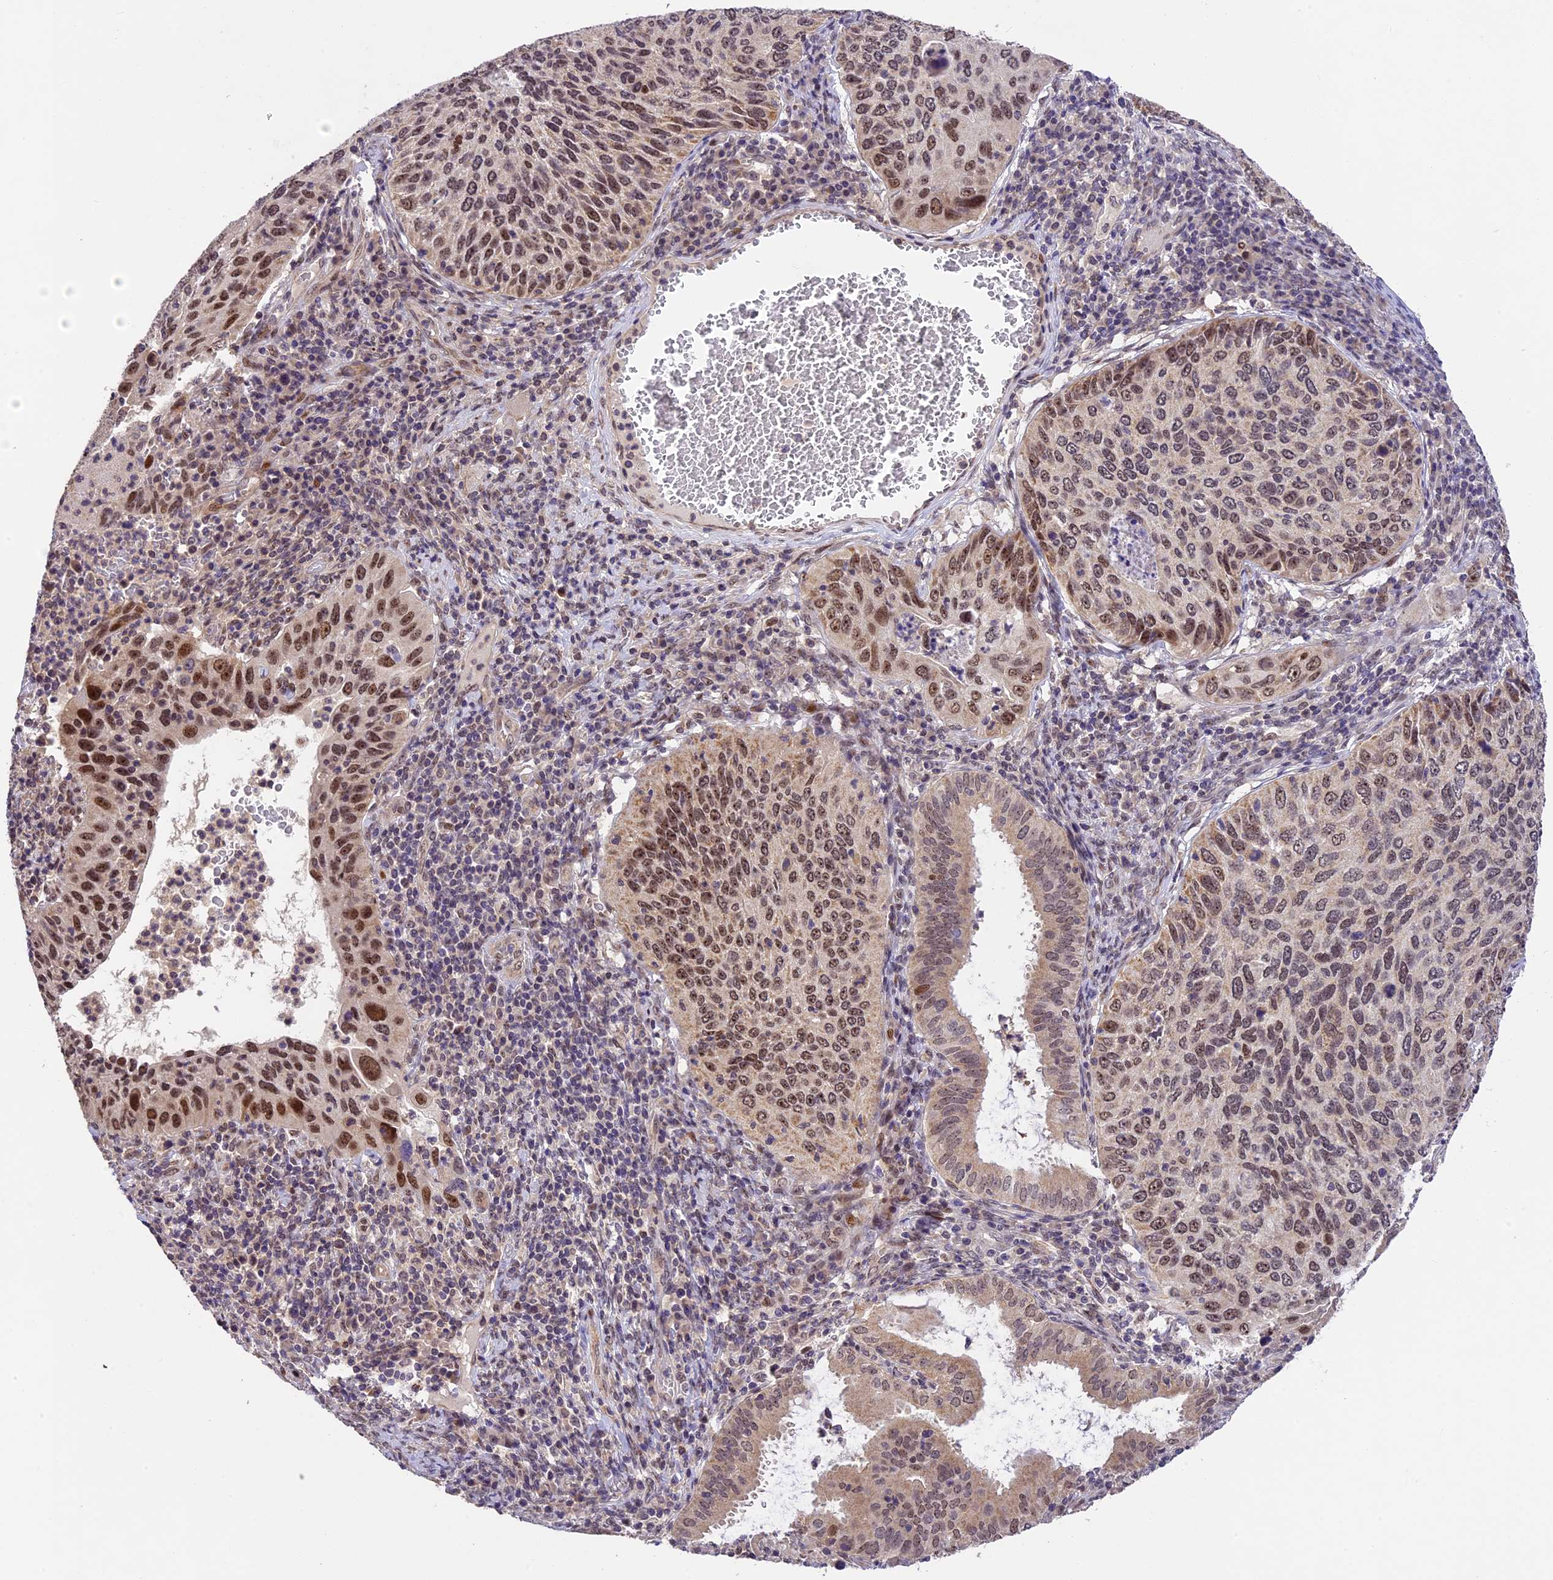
{"staining": {"intensity": "moderate", "quantity": ">75%", "location": "nuclear"}, "tissue": "cervical cancer", "cell_type": "Tumor cells", "image_type": "cancer", "snomed": [{"axis": "morphology", "description": "Squamous cell carcinoma, NOS"}, {"axis": "topography", "description": "Cervix"}], "caption": "Moderate nuclear expression is appreciated in approximately >75% of tumor cells in cervical cancer.", "gene": "ZAR1L", "patient": {"sex": "female", "age": 38}}